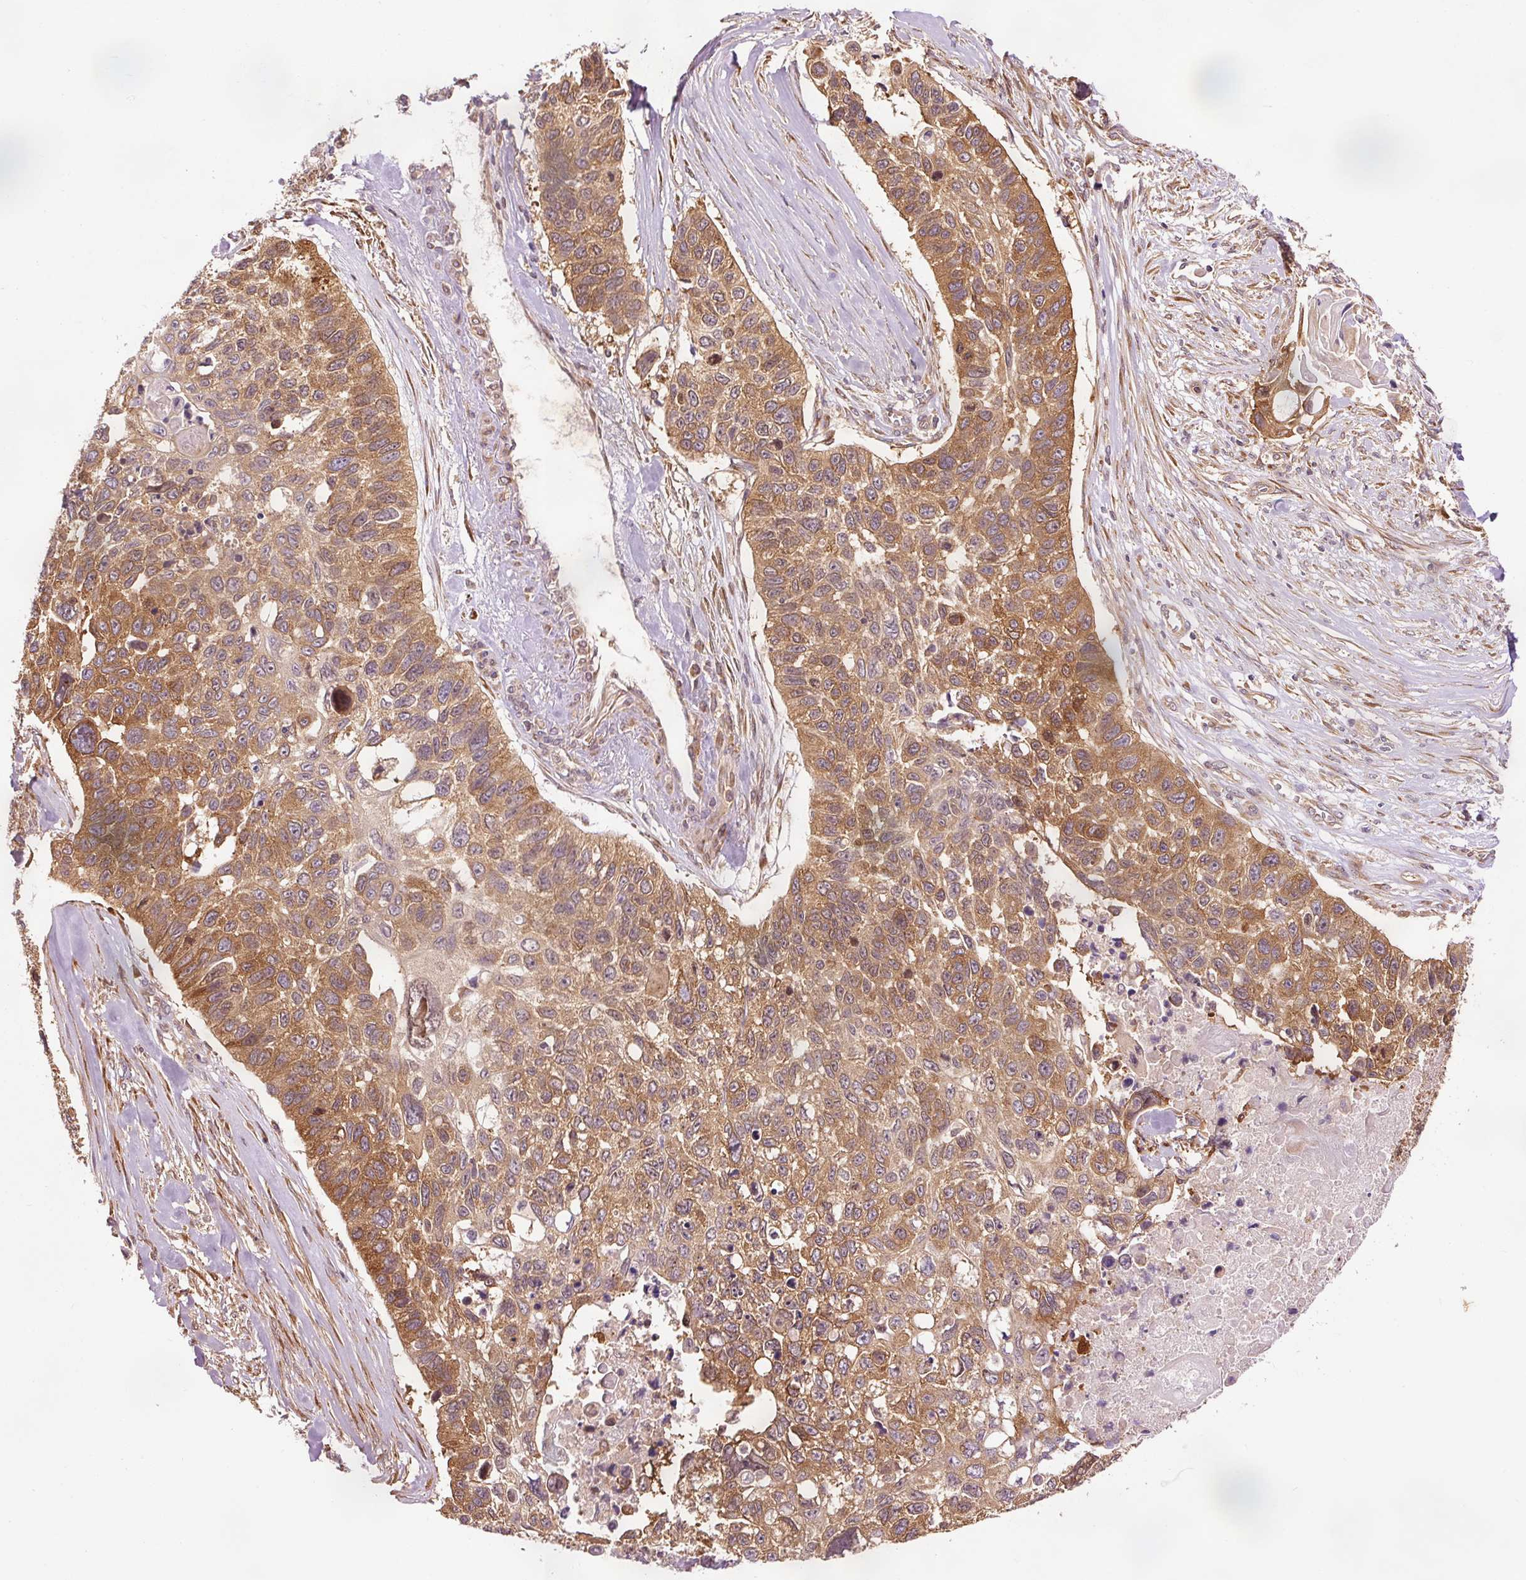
{"staining": {"intensity": "moderate", "quantity": ">75%", "location": "cytoplasmic/membranous"}, "tissue": "lung cancer", "cell_type": "Tumor cells", "image_type": "cancer", "snomed": [{"axis": "morphology", "description": "Squamous cell carcinoma, NOS"}, {"axis": "topography", "description": "Lung"}], "caption": "IHC staining of lung squamous cell carcinoma, which reveals medium levels of moderate cytoplasmic/membranous staining in about >75% of tumor cells indicating moderate cytoplasmic/membranous protein expression. The staining was performed using DAB (brown) for protein detection and nuclei were counterstained in hematoxylin (blue).", "gene": "PDAP1", "patient": {"sex": "male", "age": 62}}